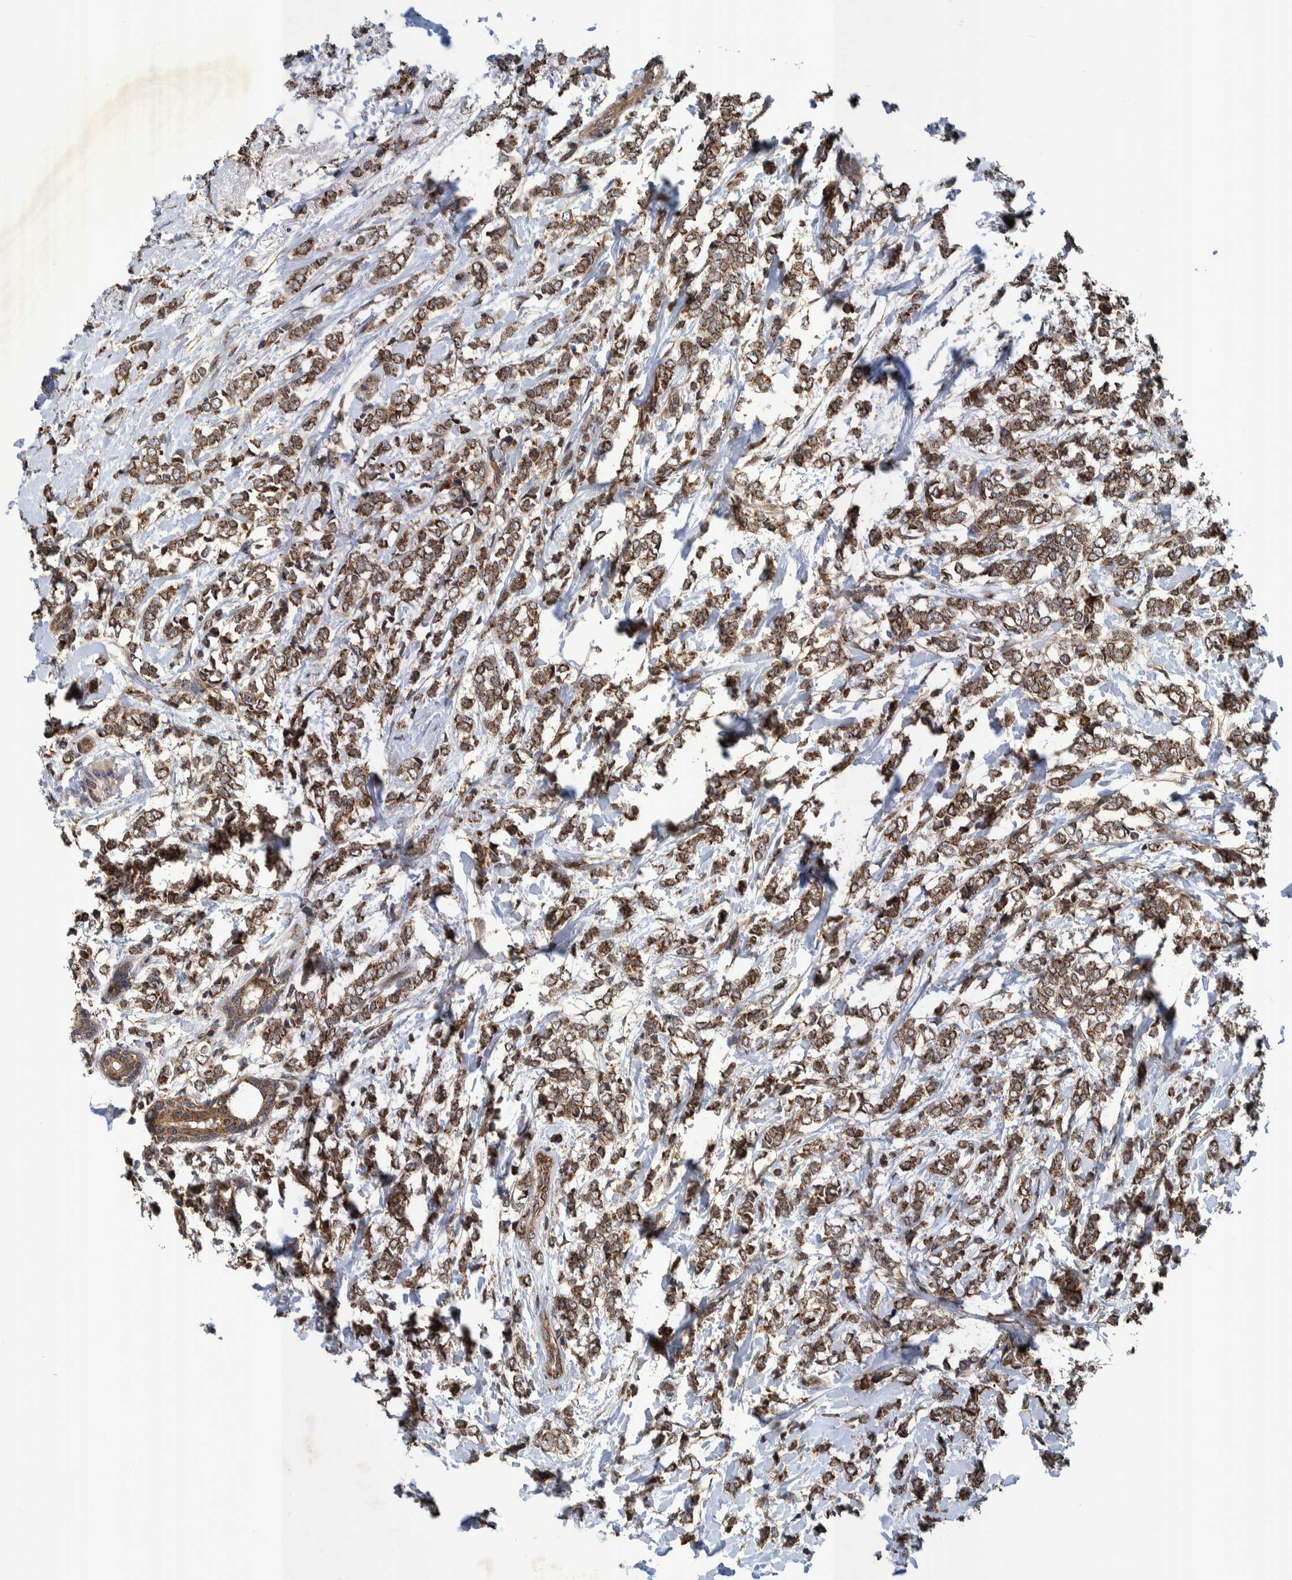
{"staining": {"intensity": "moderate", "quantity": ">75%", "location": "cytoplasmic/membranous"}, "tissue": "breast cancer", "cell_type": "Tumor cells", "image_type": "cancer", "snomed": [{"axis": "morphology", "description": "Normal tissue, NOS"}, {"axis": "morphology", "description": "Lobular carcinoma"}, {"axis": "topography", "description": "Breast"}], "caption": "A histopathology image showing moderate cytoplasmic/membranous expression in about >75% of tumor cells in lobular carcinoma (breast), as visualized by brown immunohistochemical staining.", "gene": "MRPS7", "patient": {"sex": "female", "age": 47}}